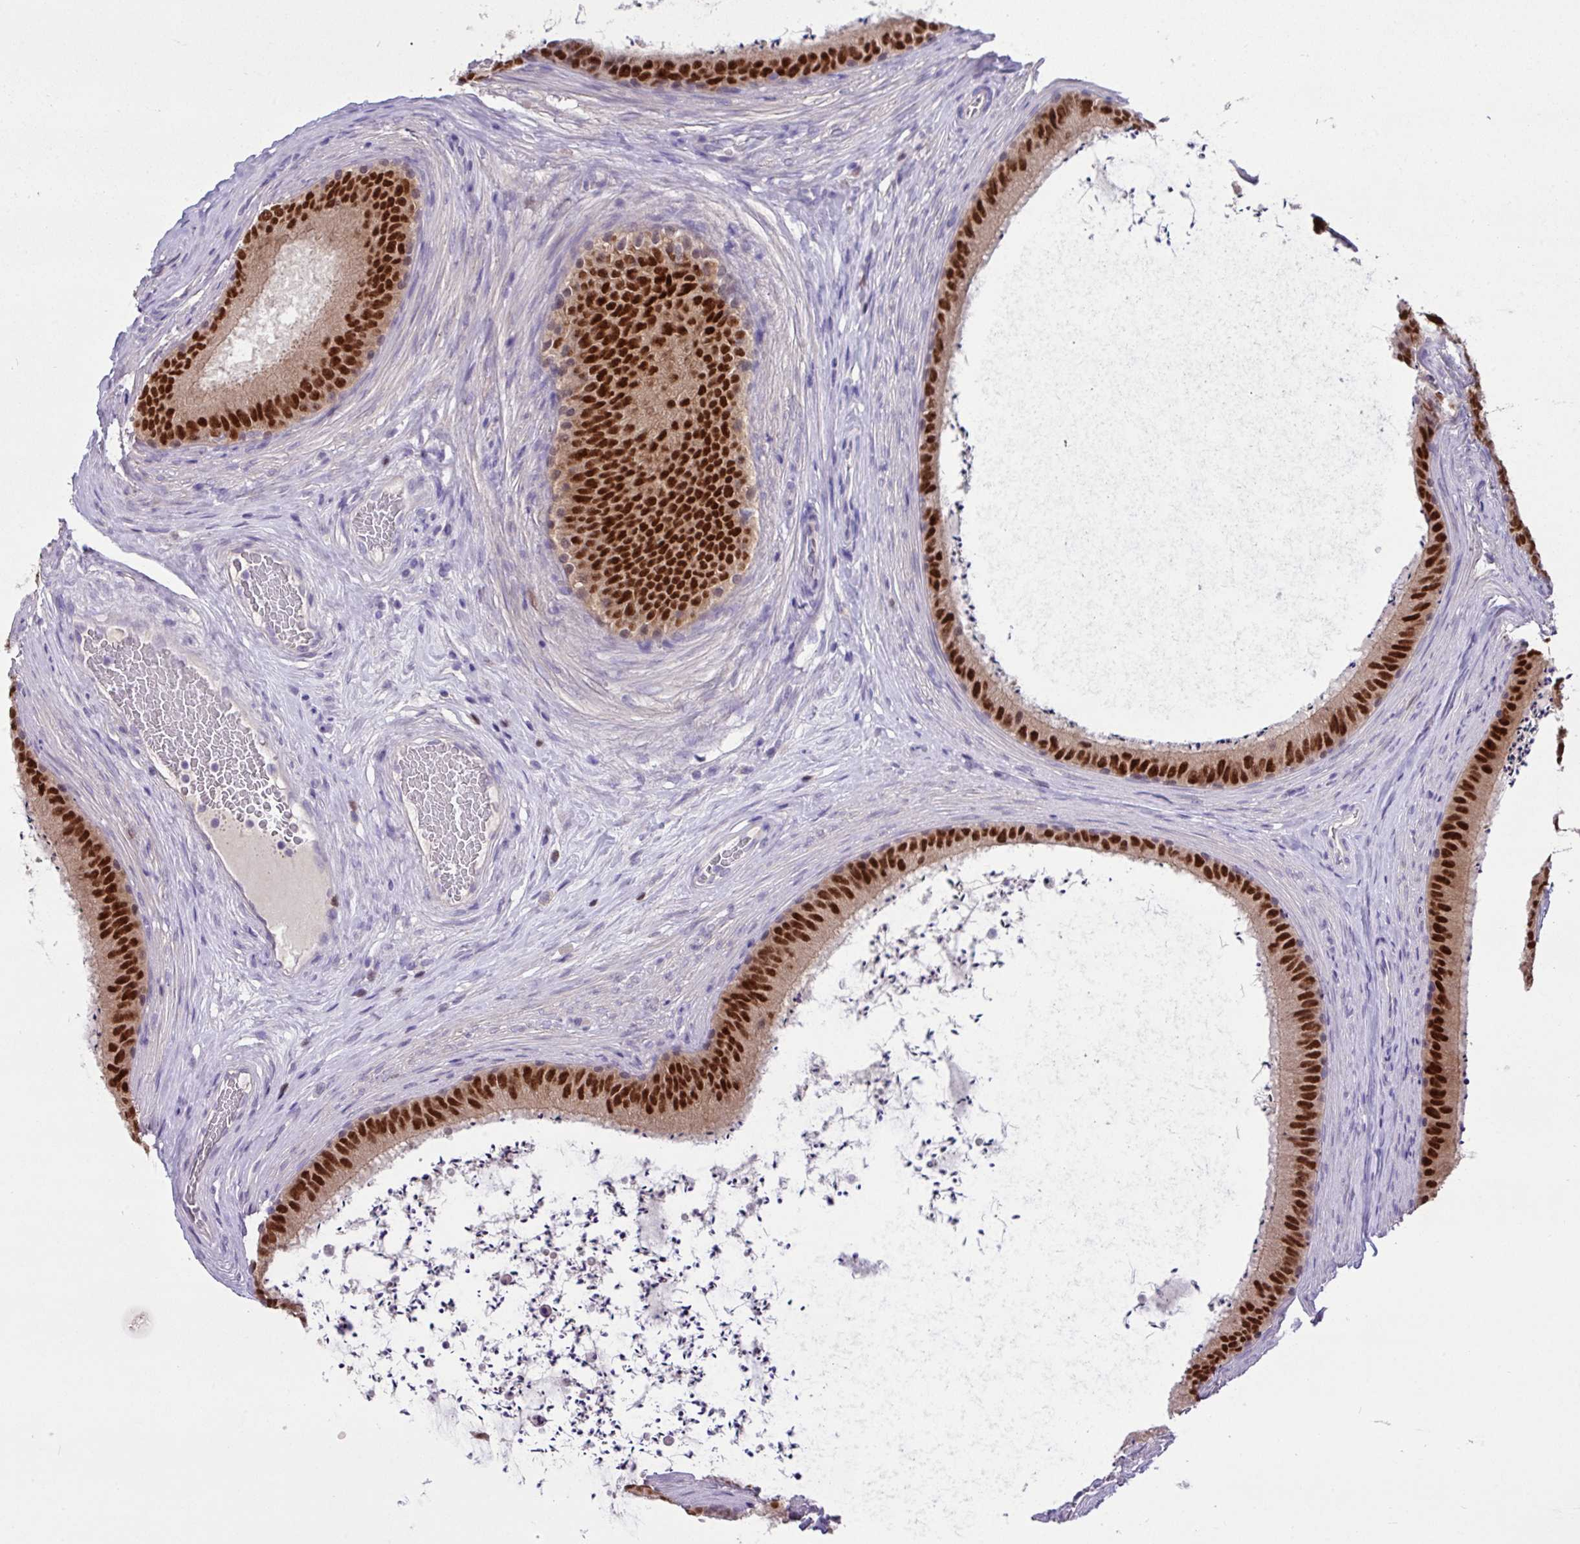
{"staining": {"intensity": "strong", "quantity": ">75%", "location": "nuclear"}, "tissue": "epididymis", "cell_type": "Glandular cells", "image_type": "normal", "snomed": [{"axis": "morphology", "description": "Normal tissue, NOS"}, {"axis": "topography", "description": "Testis"}, {"axis": "topography", "description": "Epididymis"}], "caption": "Epididymis stained with a protein marker demonstrates strong staining in glandular cells.", "gene": "PAX8", "patient": {"sex": "male", "age": 41}}